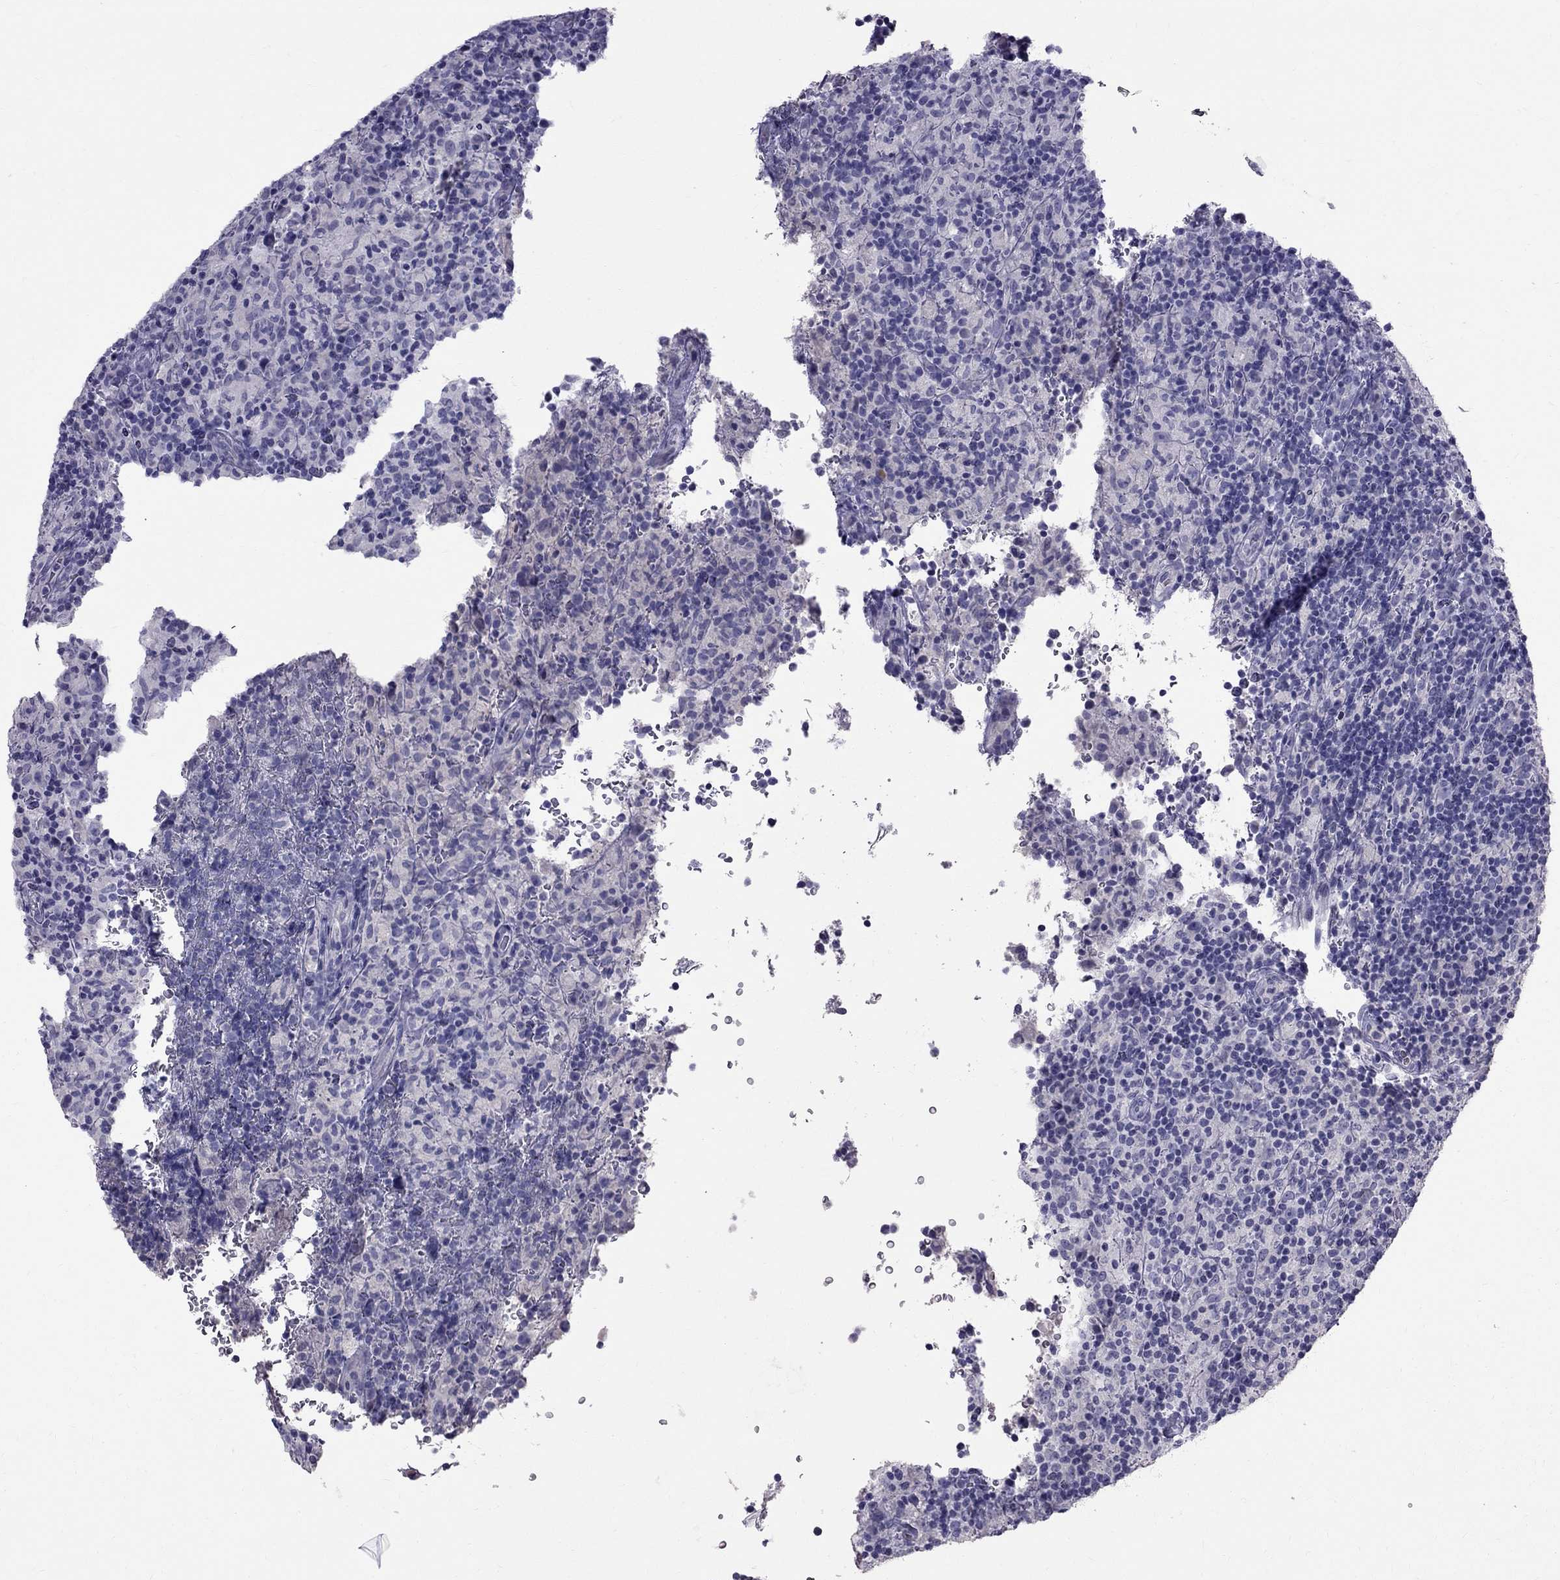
{"staining": {"intensity": "negative", "quantity": "none", "location": "none"}, "tissue": "lymphoma", "cell_type": "Tumor cells", "image_type": "cancer", "snomed": [{"axis": "morphology", "description": "Hodgkin's disease, NOS"}, {"axis": "topography", "description": "Lymph node"}], "caption": "The photomicrograph displays no staining of tumor cells in lymphoma.", "gene": "CFAP91", "patient": {"sex": "male", "age": 70}}